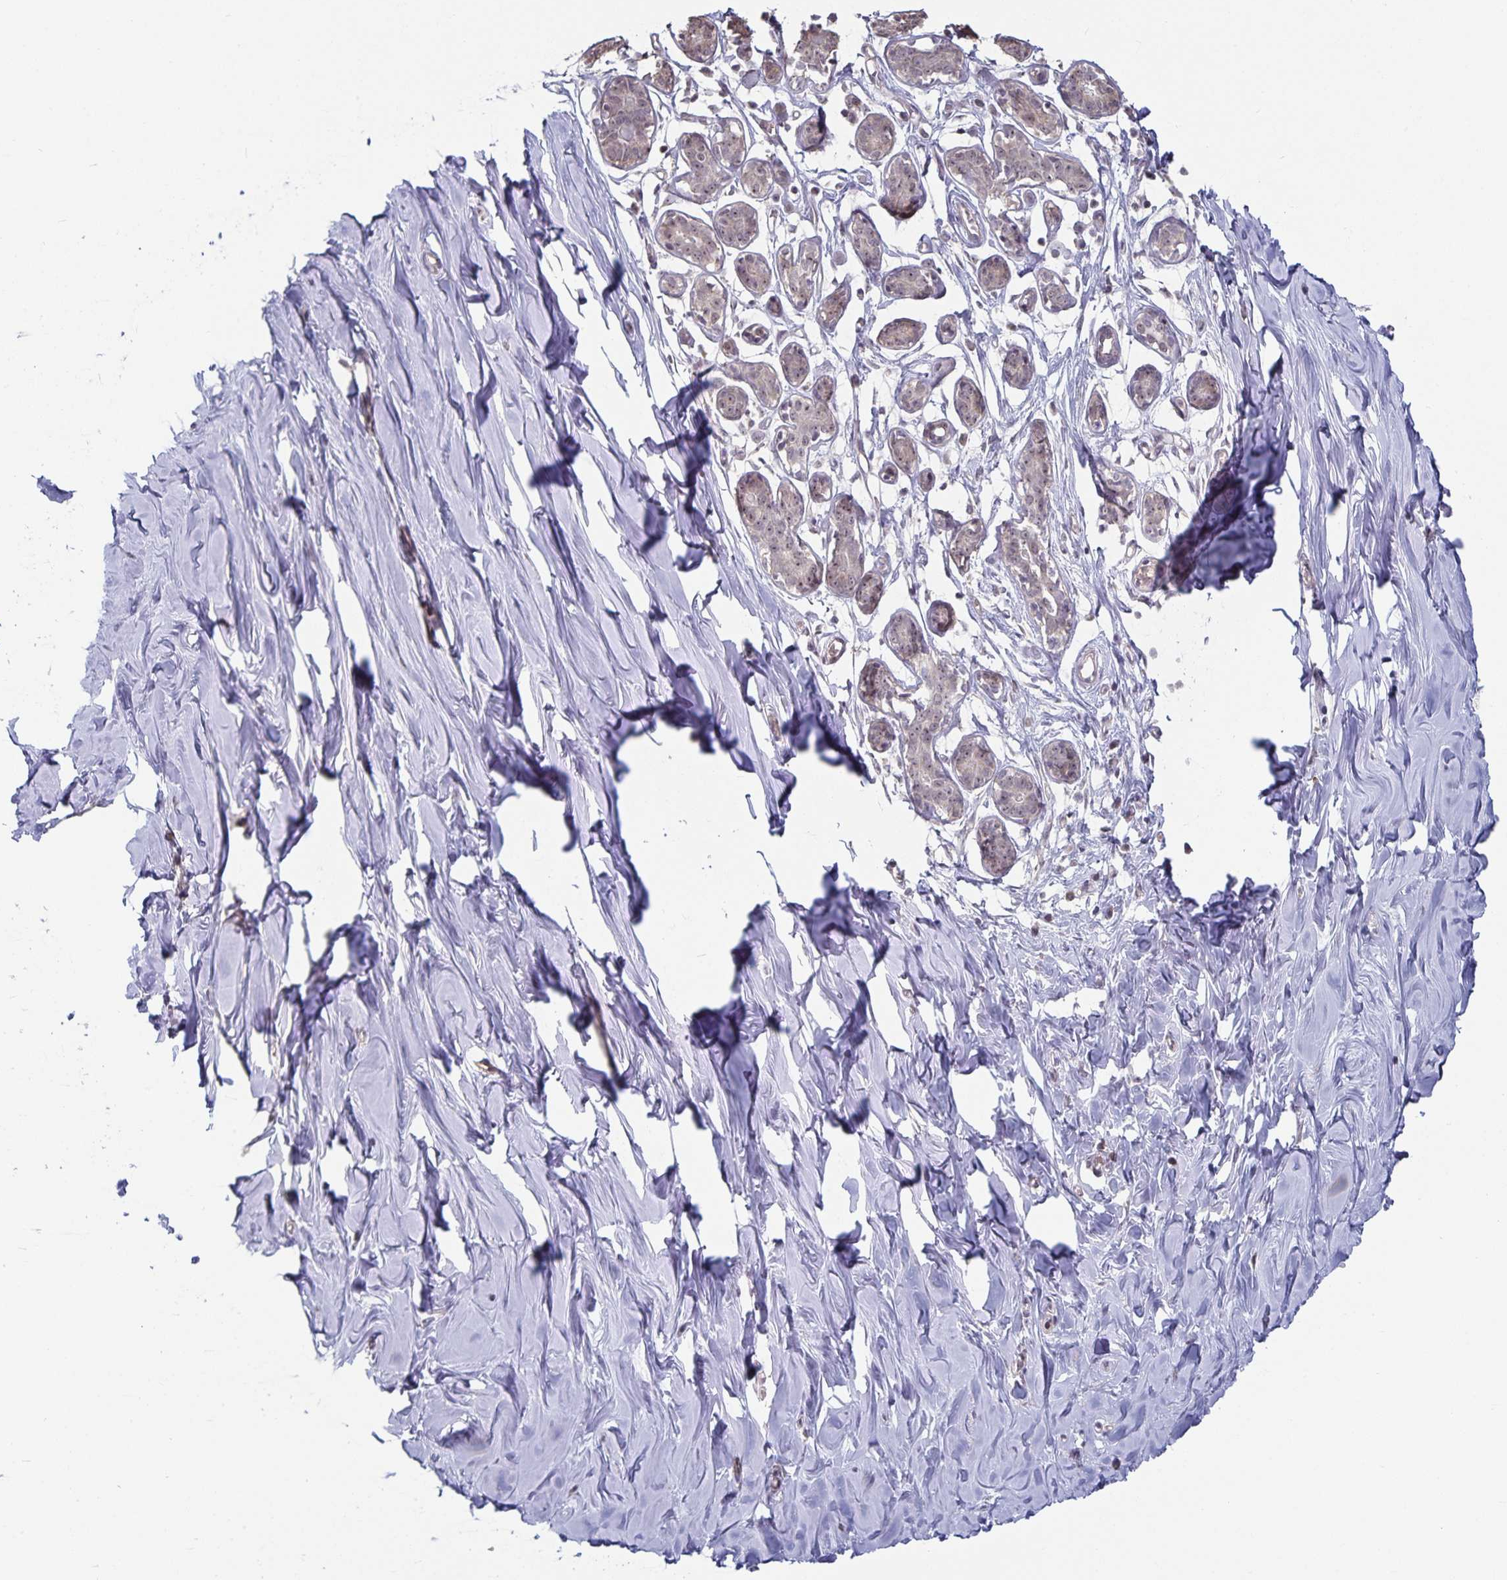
{"staining": {"intensity": "negative", "quantity": "none", "location": "none"}, "tissue": "breast", "cell_type": "Adipocytes", "image_type": "normal", "snomed": [{"axis": "morphology", "description": "Normal tissue, NOS"}, {"axis": "topography", "description": "Breast"}], "caption": "A high-resolution micrograph shows immunohistochemistry staining of normal breast, which reveals no significant expression in adipocytes.", "gene": "DNAH9", "patient": {"sex": "female", "age": 27}}